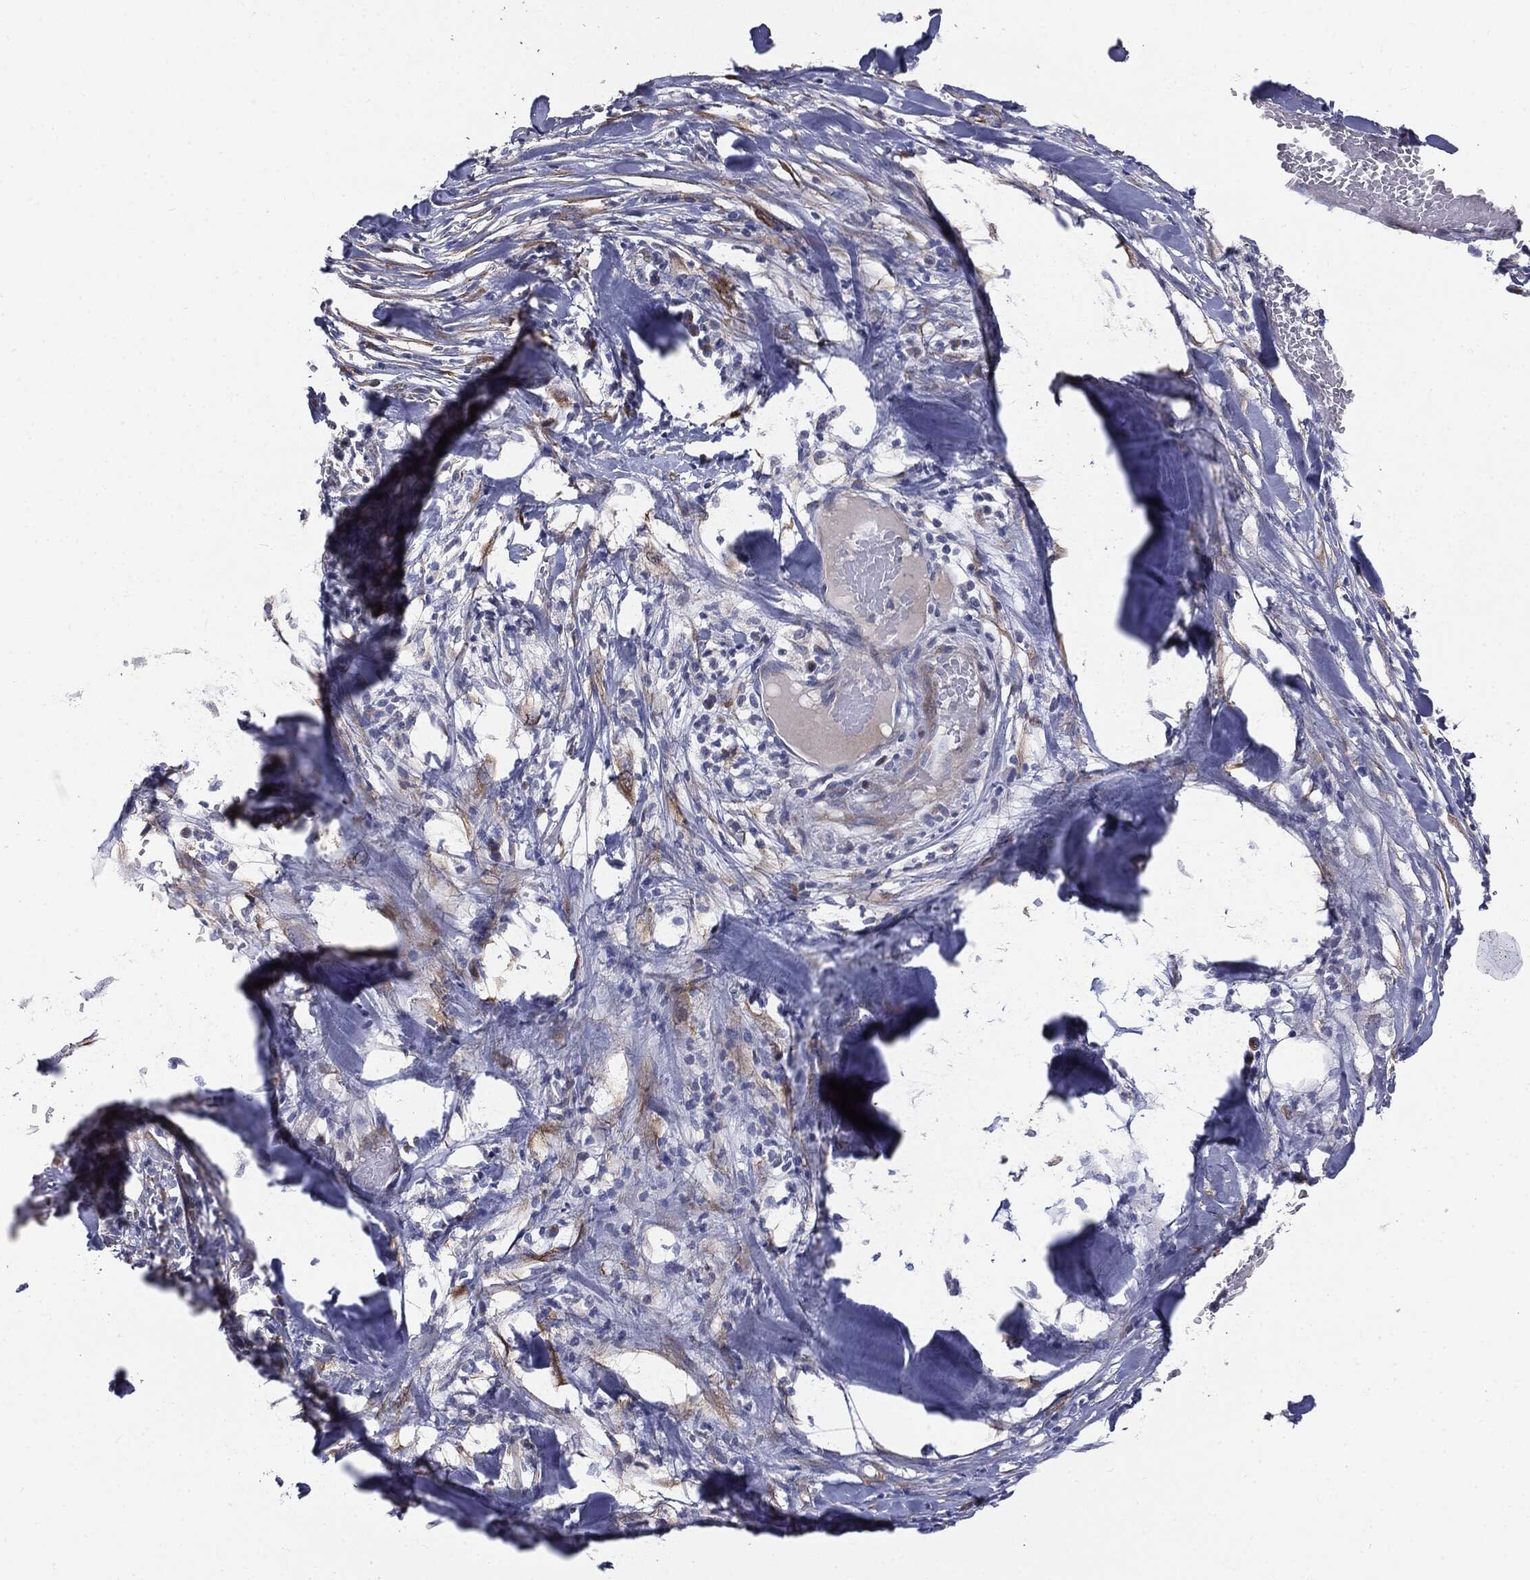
{"staining": {"intensity": "negative", "quantity": "none", "location": "none"}, "tissue": "melanoma", "cell_type": "Tumor cells", "image_type": "cancer", "snomed": [{"axis": "morphology", "description": "Malignant melanoma, Metastatic site"}, {"axis": "topography", "description": "Lymph node"}], "caption": "Image shows no significant protein staining in tumor cells of melanoma. (Brightfield microscopy of DAB immunohistochemistry at high magnification).", "gene": "KRT5", "patient": {"sex": "male", "age": 50}}